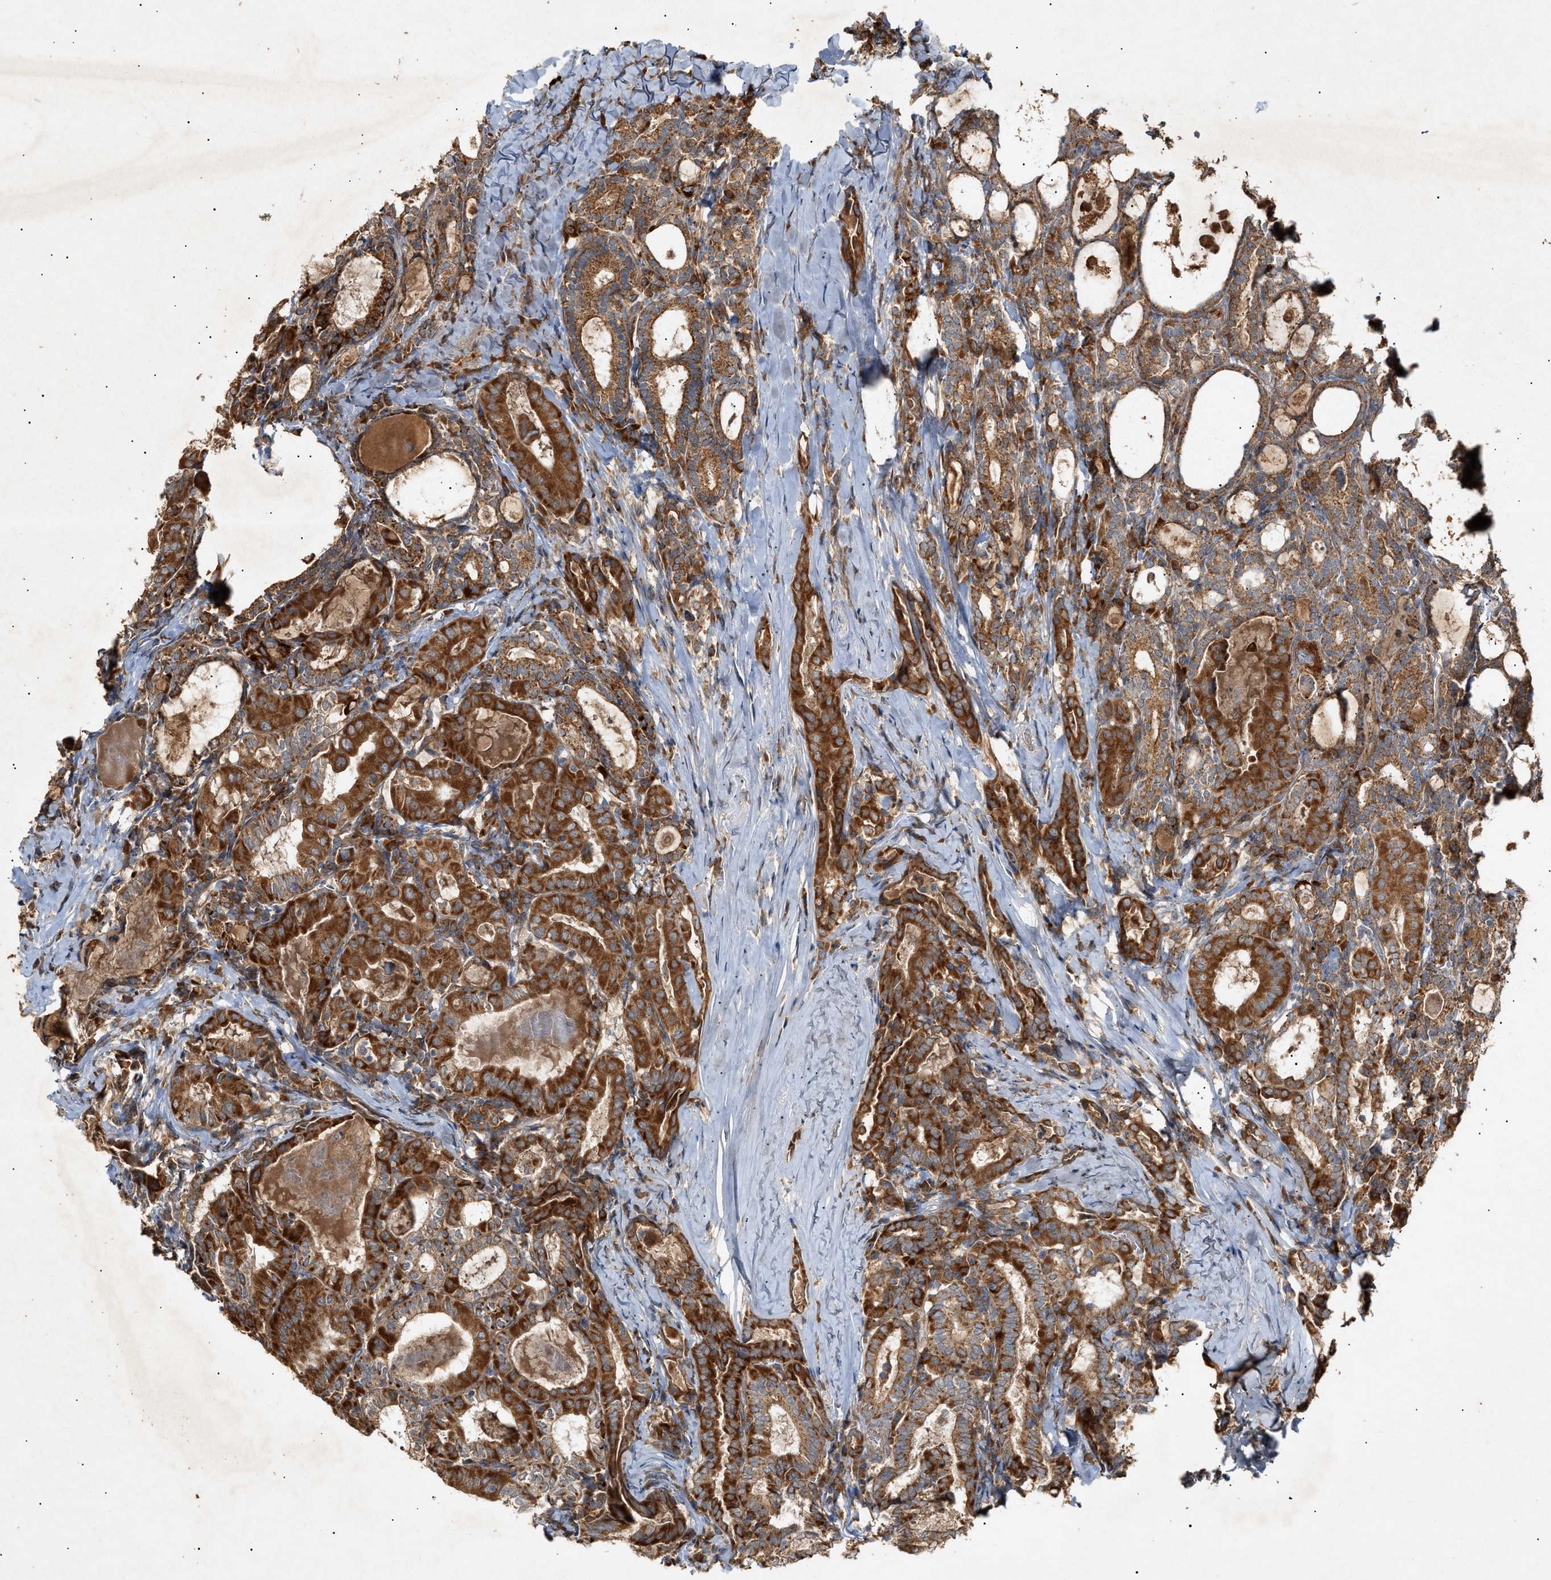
{"staining": {"intensity": "strong", "quantity": ">75%", "location": "cytoplasmic/membranous"}, "tissue": "thyroid cancer", "cell_type": "Tumor cells", "image_type": "cancer", "snomed": [{"axis": "morphology", "description": "Papillary adenocarcinoma, NOS"}, {"axis": "topography", "description": "Thyroid gland"}], "caption": "Approximately >75% of tumor cells in thyroid cancer (papillary adenocarcinoma) display strong cytoplasmic/membranous protein expression as visualized by brown immunohistochemical staining.", "gene": "MTCH1", "patient": {"sex": "female", "age": 42}}